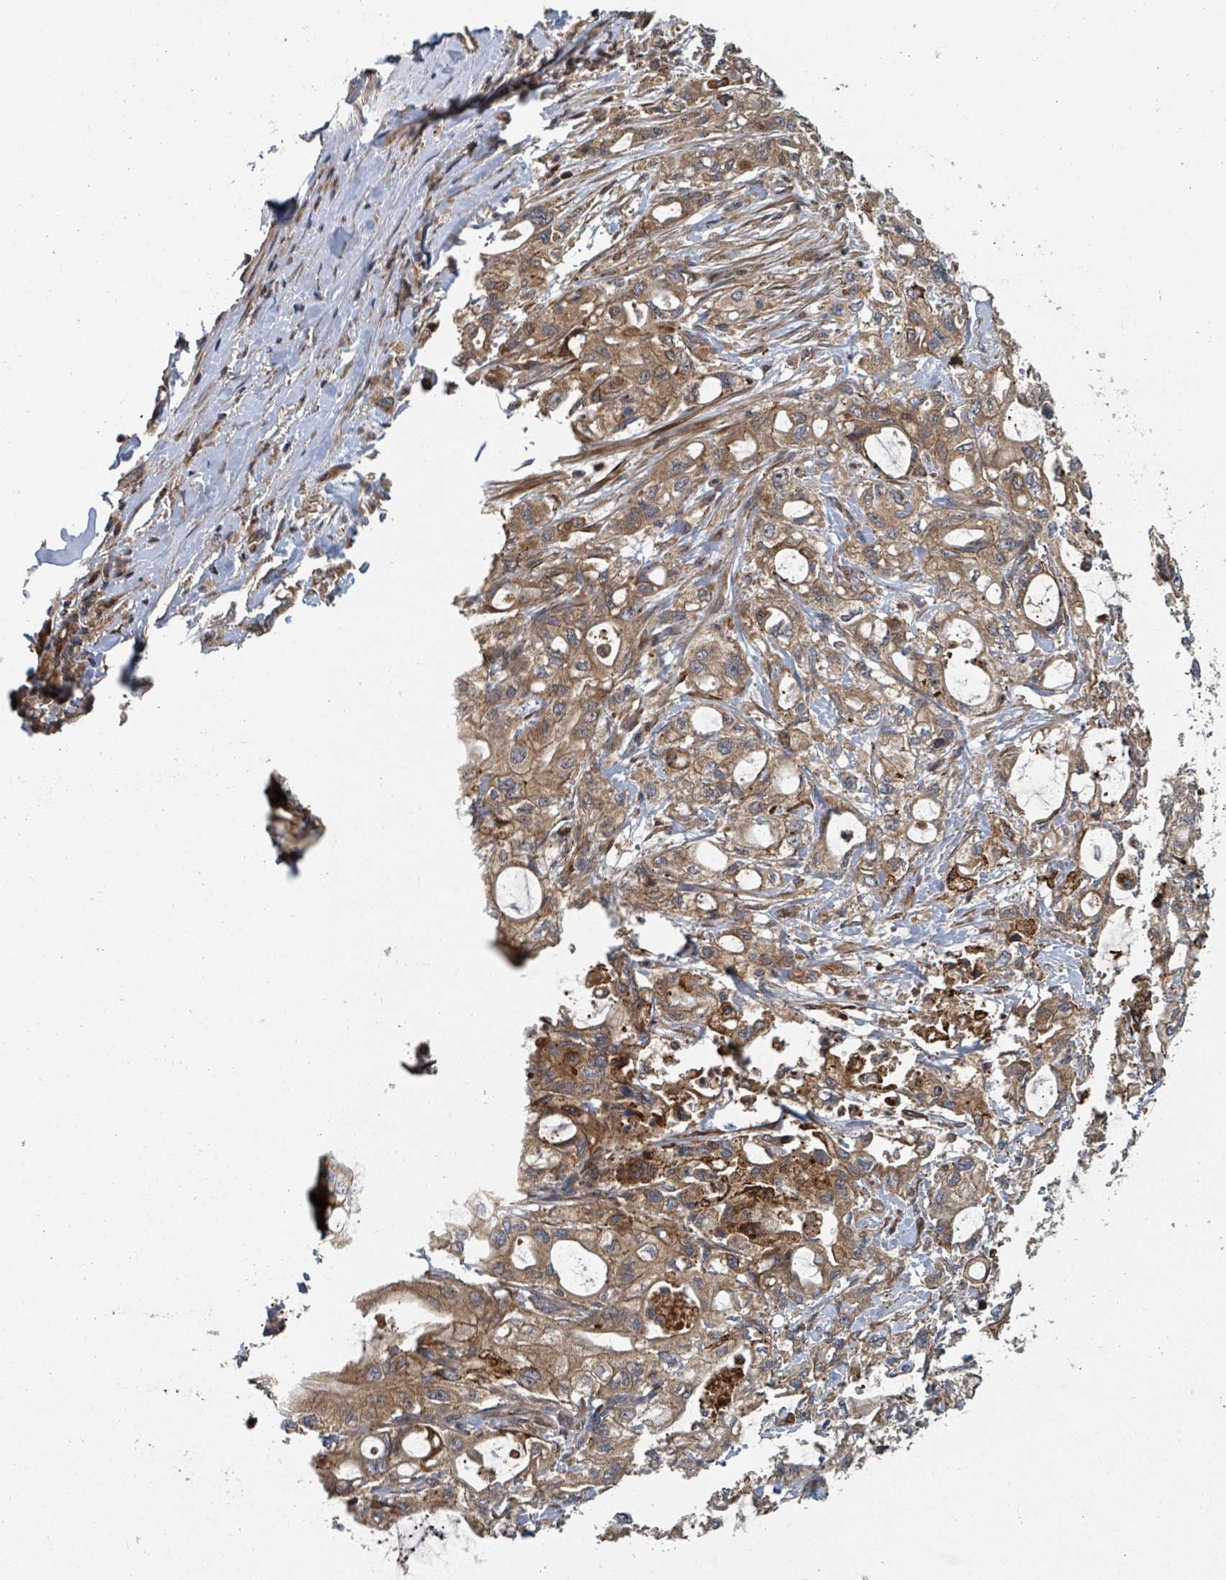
{"staining": {"intensity": "moderate", "quantity": "25%-75%", "location": "cytoplasmic/membranous"}, "tissue": "pancreatic cancer", "cell_type": "Tumor cells", "image_type": "cancer", "snomed": [{"axis": "morphology", "description": "Adenocarcinoma, NOS"}, {"axis": "topography", "description": "Pancreas"}], "caption": "Moderate cytoplasmic/membranous expression is seen in about 25%-75% of tumor cells in pancreatic adenocarcinoma.", "gene": "DPM1", "patient": {"sex": "male", "age": 79}}